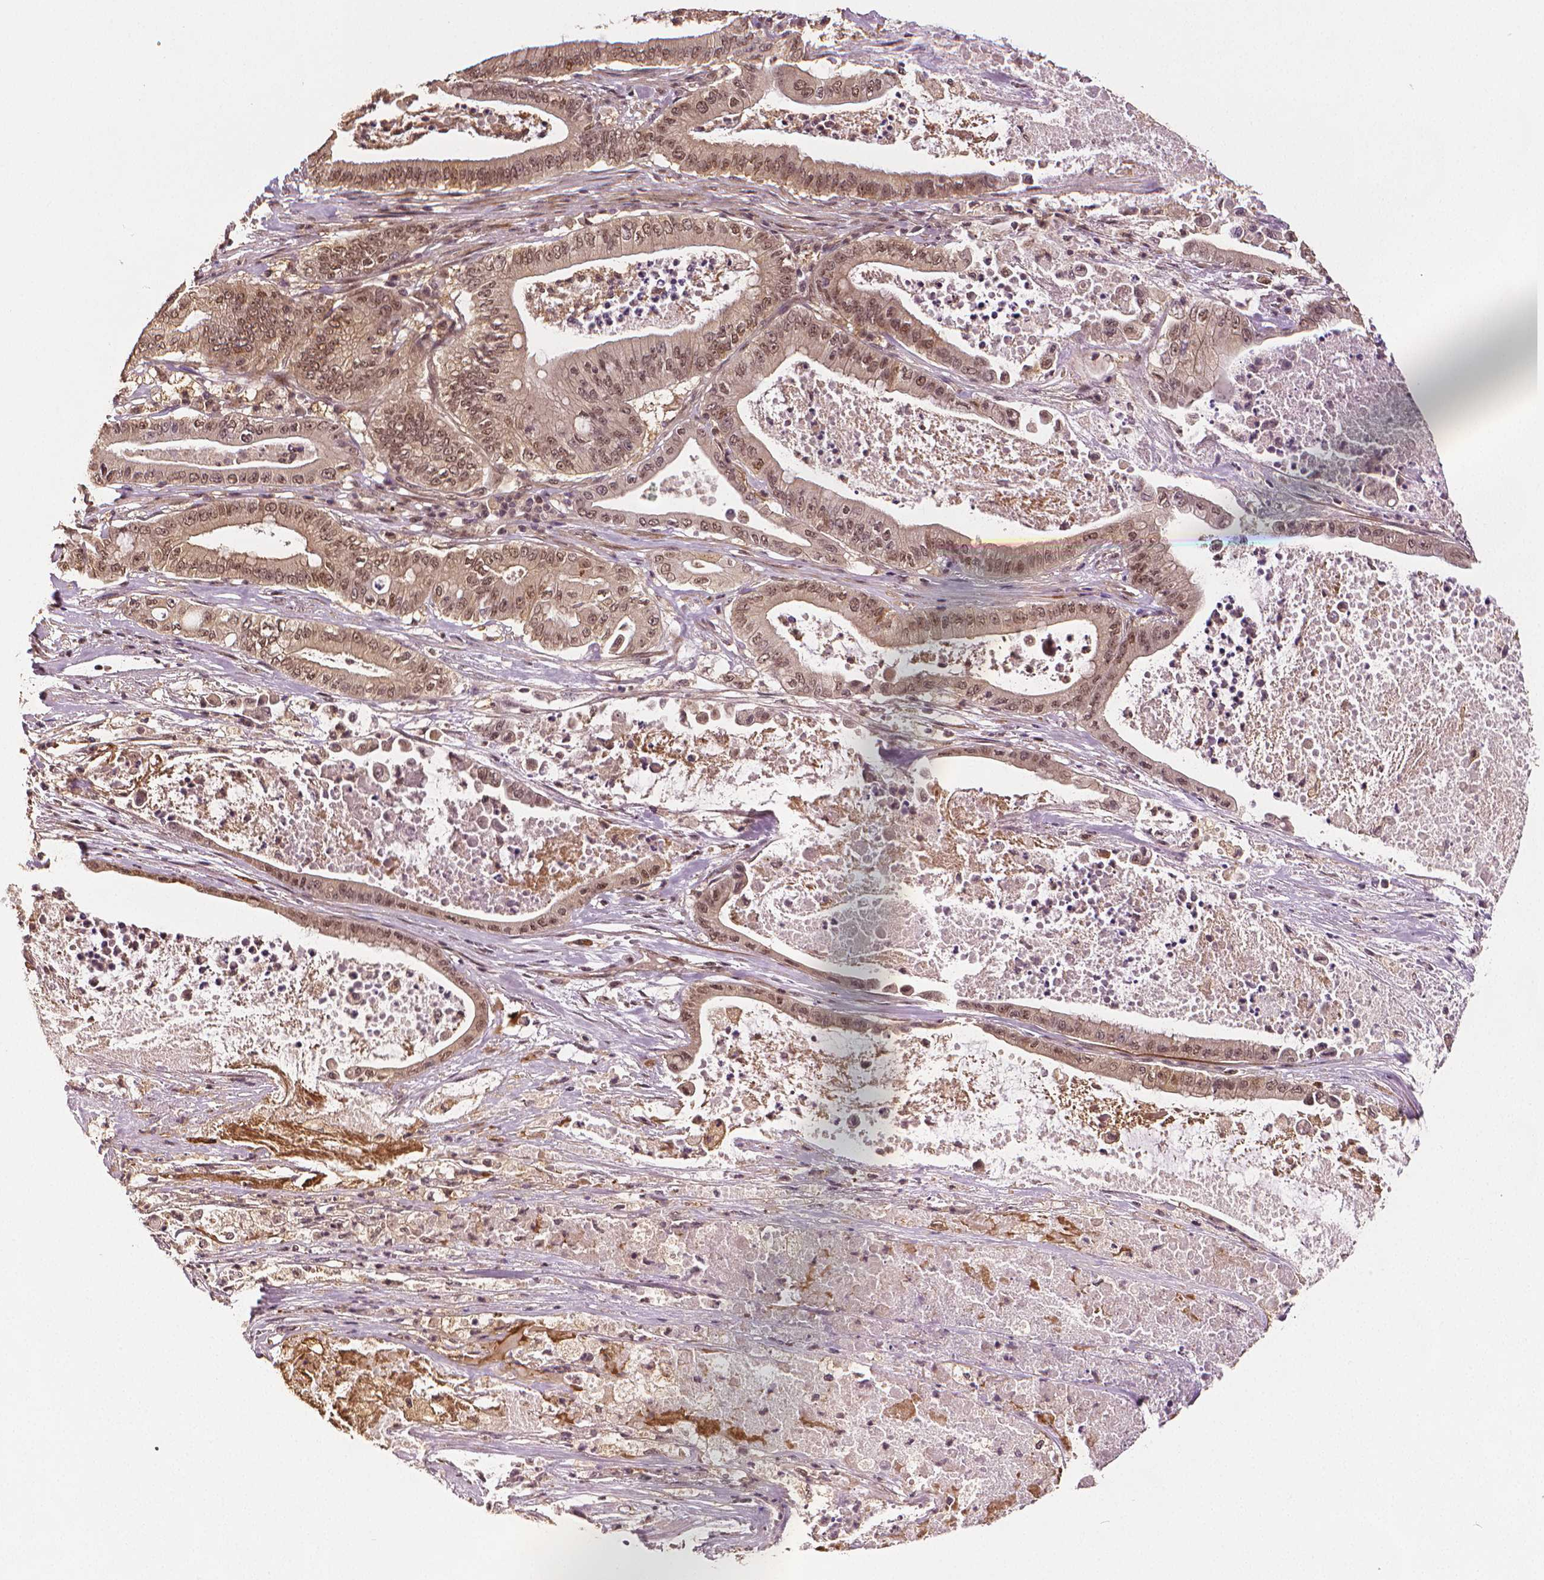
{"staining": {"intensity": "moderate", "quantity": ">75%", "location": "nuclear"}, "tissue": "pancreatic cancer", "cell_type": "Tumor cells", "image_type": "cancer", "snomed": [{"axis": "morphology", "description": "Adenocarcinoma, NOS"}, {"axis": "topography", "description": "Pancreas"}], "caption": "The micrograph displays a brown stain indicating the presence of a protein in the nuclear of tumor cells in pancreatic cancer (adenocarcinoma).", "gene": "STAT3", "patient": {"sex": "male", "age": 71}}